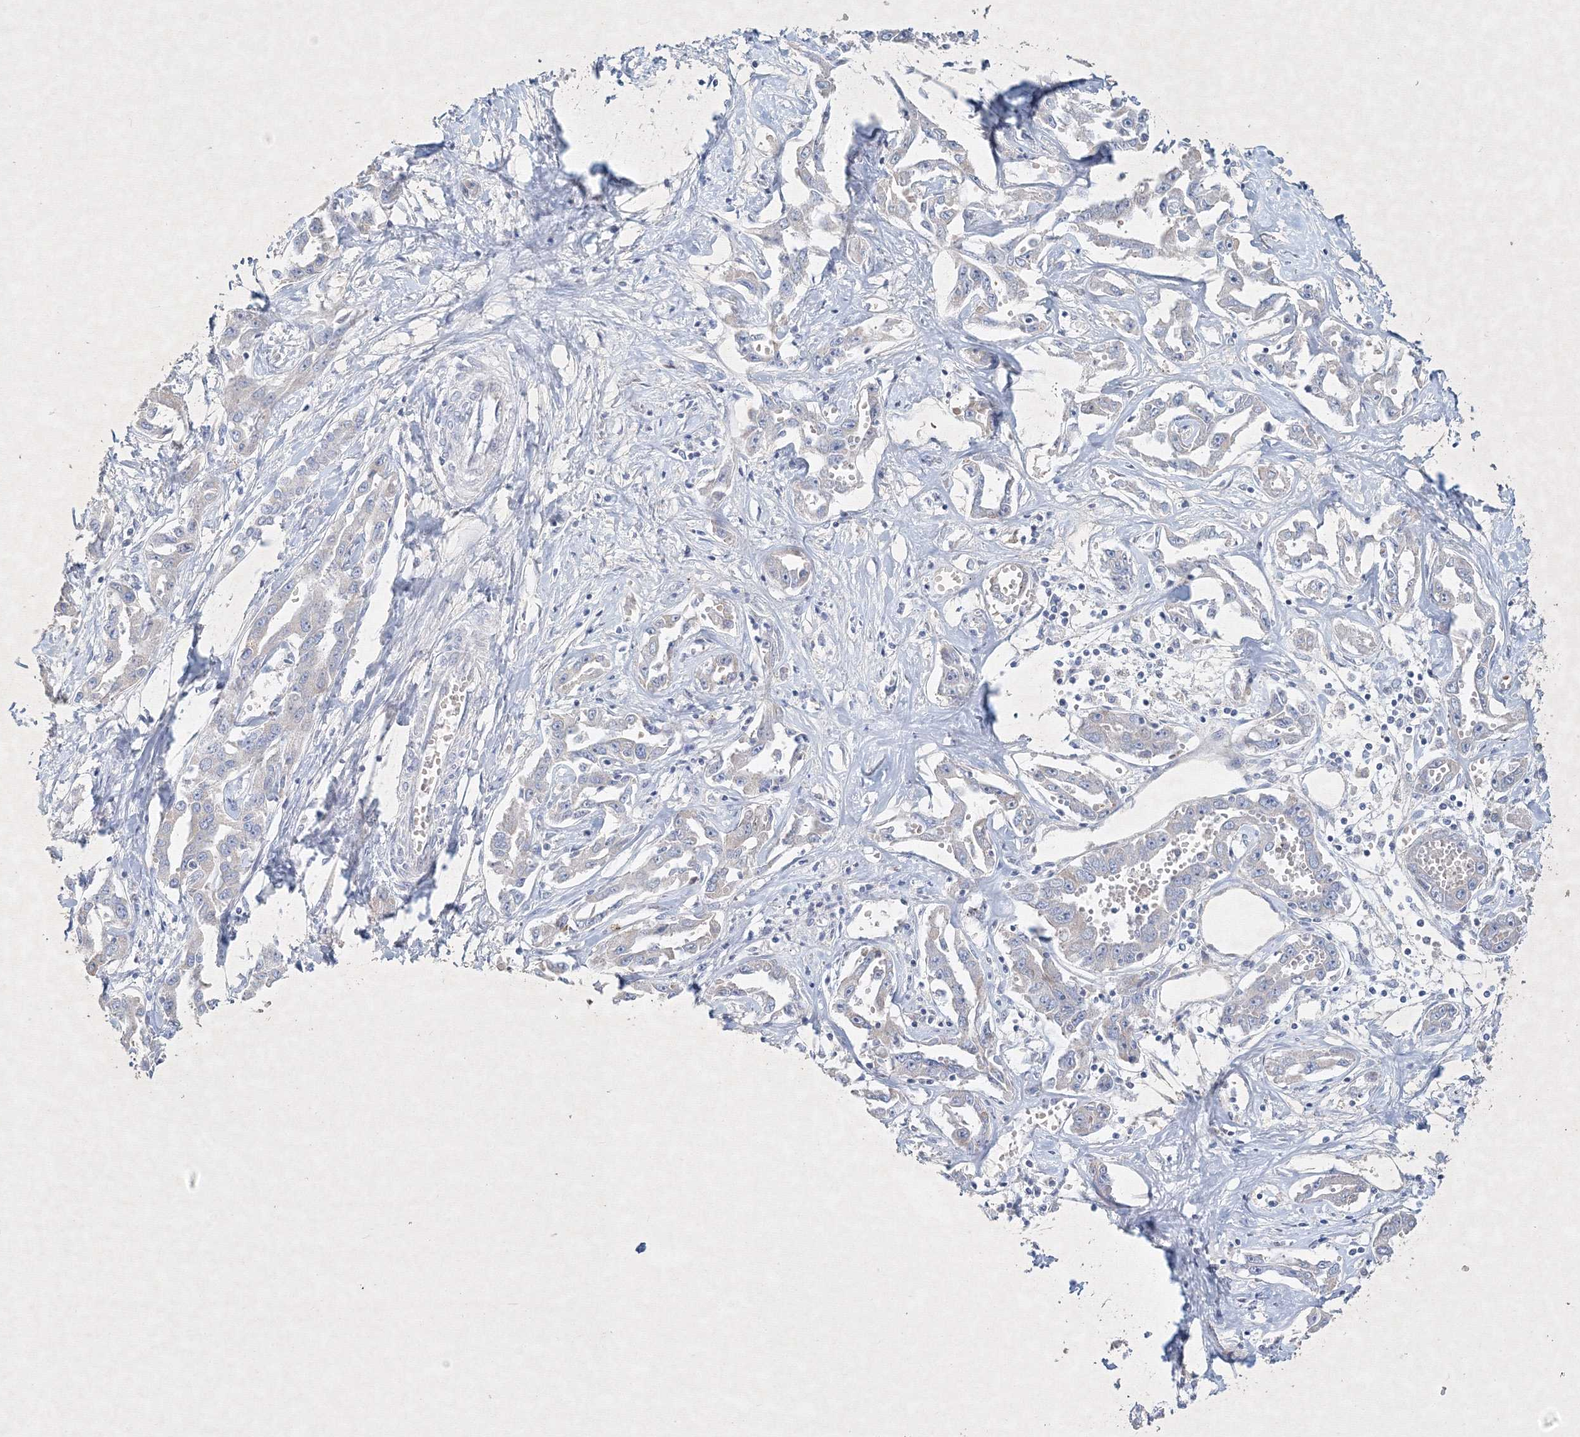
{"staining": {"intensity": "weak", "quantity": "<25%", "location": "cytoplasmic/membranous"}, "tissue": "liver cancer", "cell_type": "Tumor cells", "image_type": "cancer", "snomed": [{"axis": "morphology", "description": "Cholangiocarcinoma"}, {"axis": "topography", "description": "Liver"}], "caption": "Immunohistochemistry (IHC) image of human liver cancer (cholangiocarcinoma) stained for a protein (brown), which exhibits no positivity in tumor cells.", "gene": "CXXC4", "patient": {"sex": "male", "age": 59}}